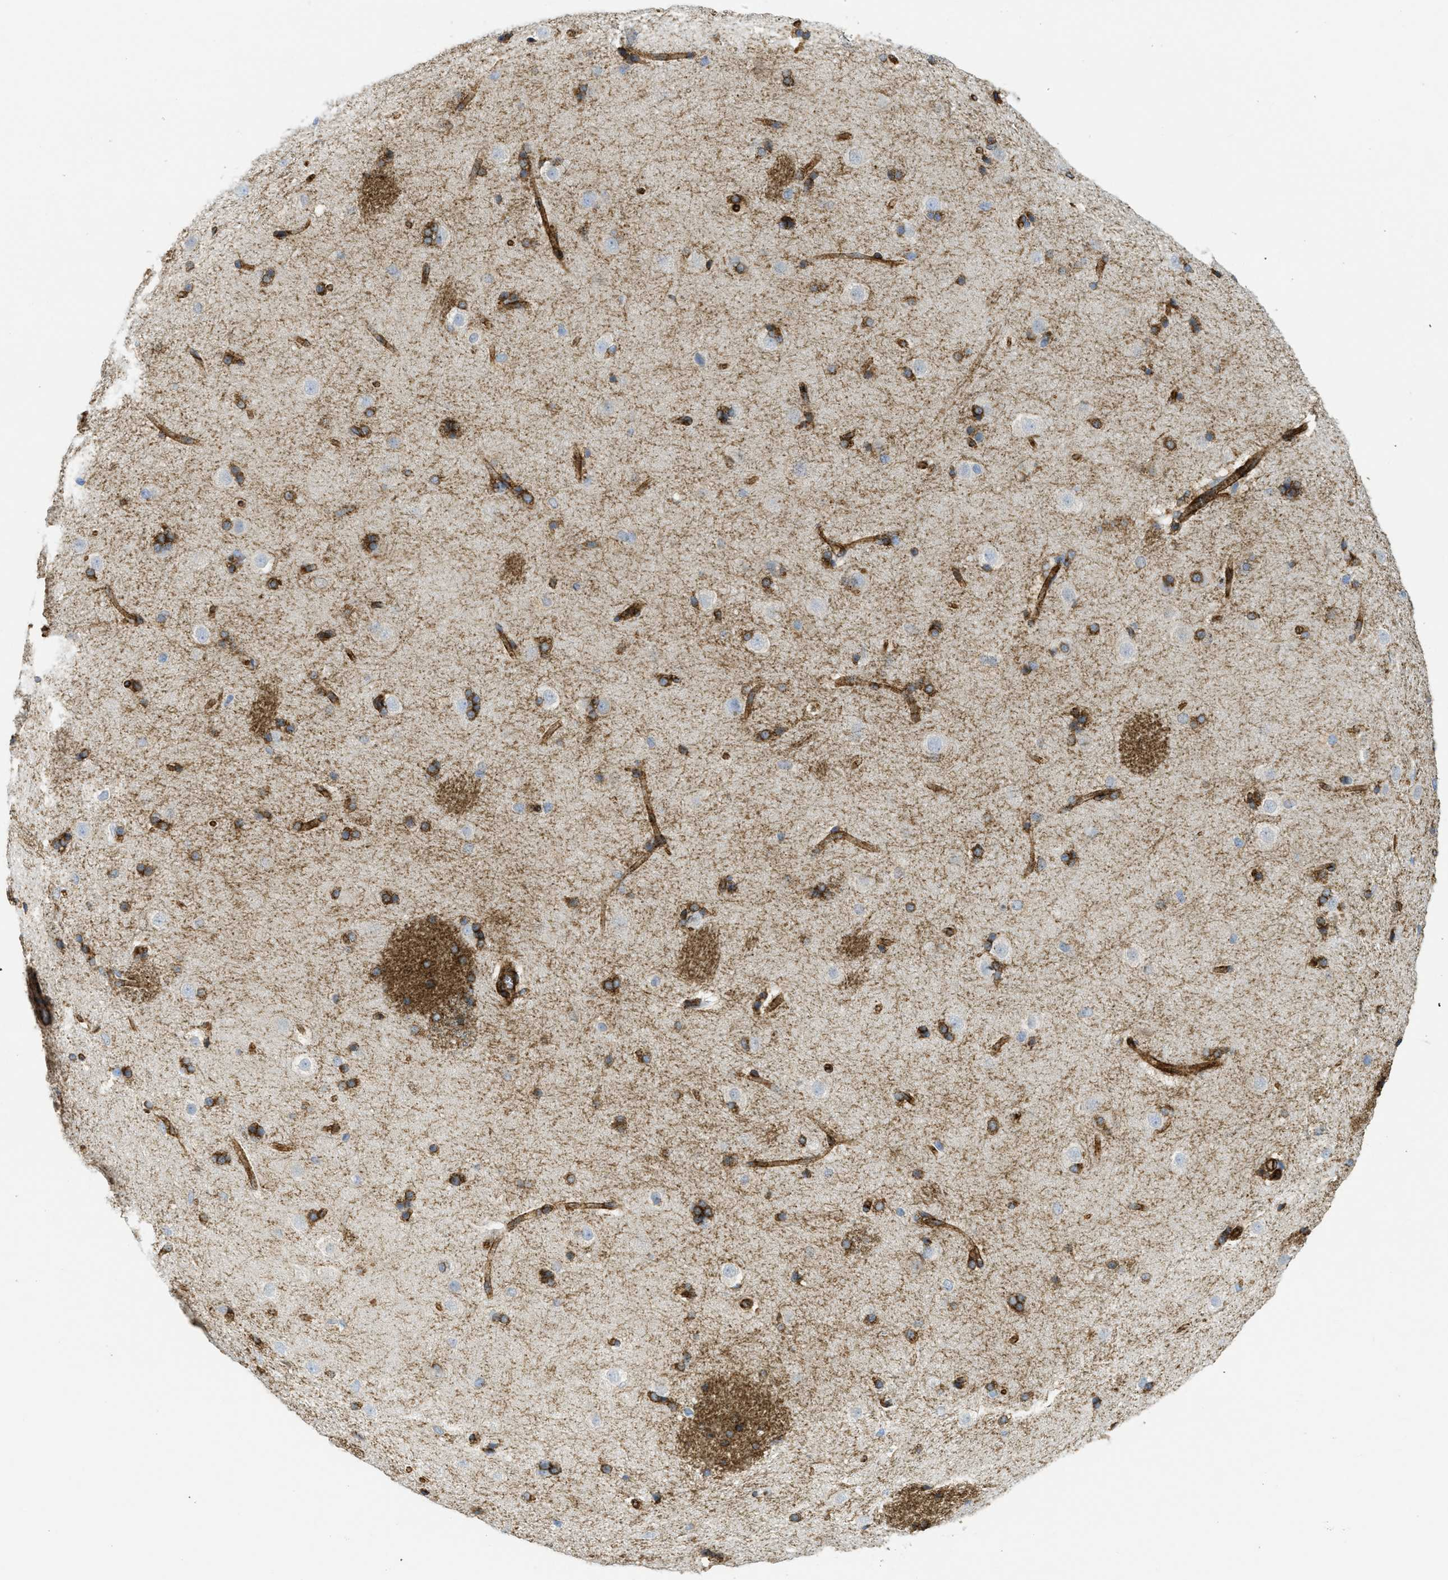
{"staining": {"intensity": "strong", "quantity": "25%-75%", "location": "cytoplasmic/membranous"}, "tissue": "caudate", "cell_type": "Glial cells", "image_type": "normal", "snomed": [{"axis": "morphology", "description": "Normal tissue, NOS"}, {"axis": "topography", "description": "Lateral ventricle wall"}], "caption": "Immunohistochemistry image of unremarkable caudate: caudate stained using immunohistochemistry (IHC) shows high levels of strong protein expression localized specifically in the cytoplasmic/membranous of glial cells, appearing as a cytoplasmic/membranous brown color.", "gene": "HIP1", "patient": {"sex": "female", "age": 19}}